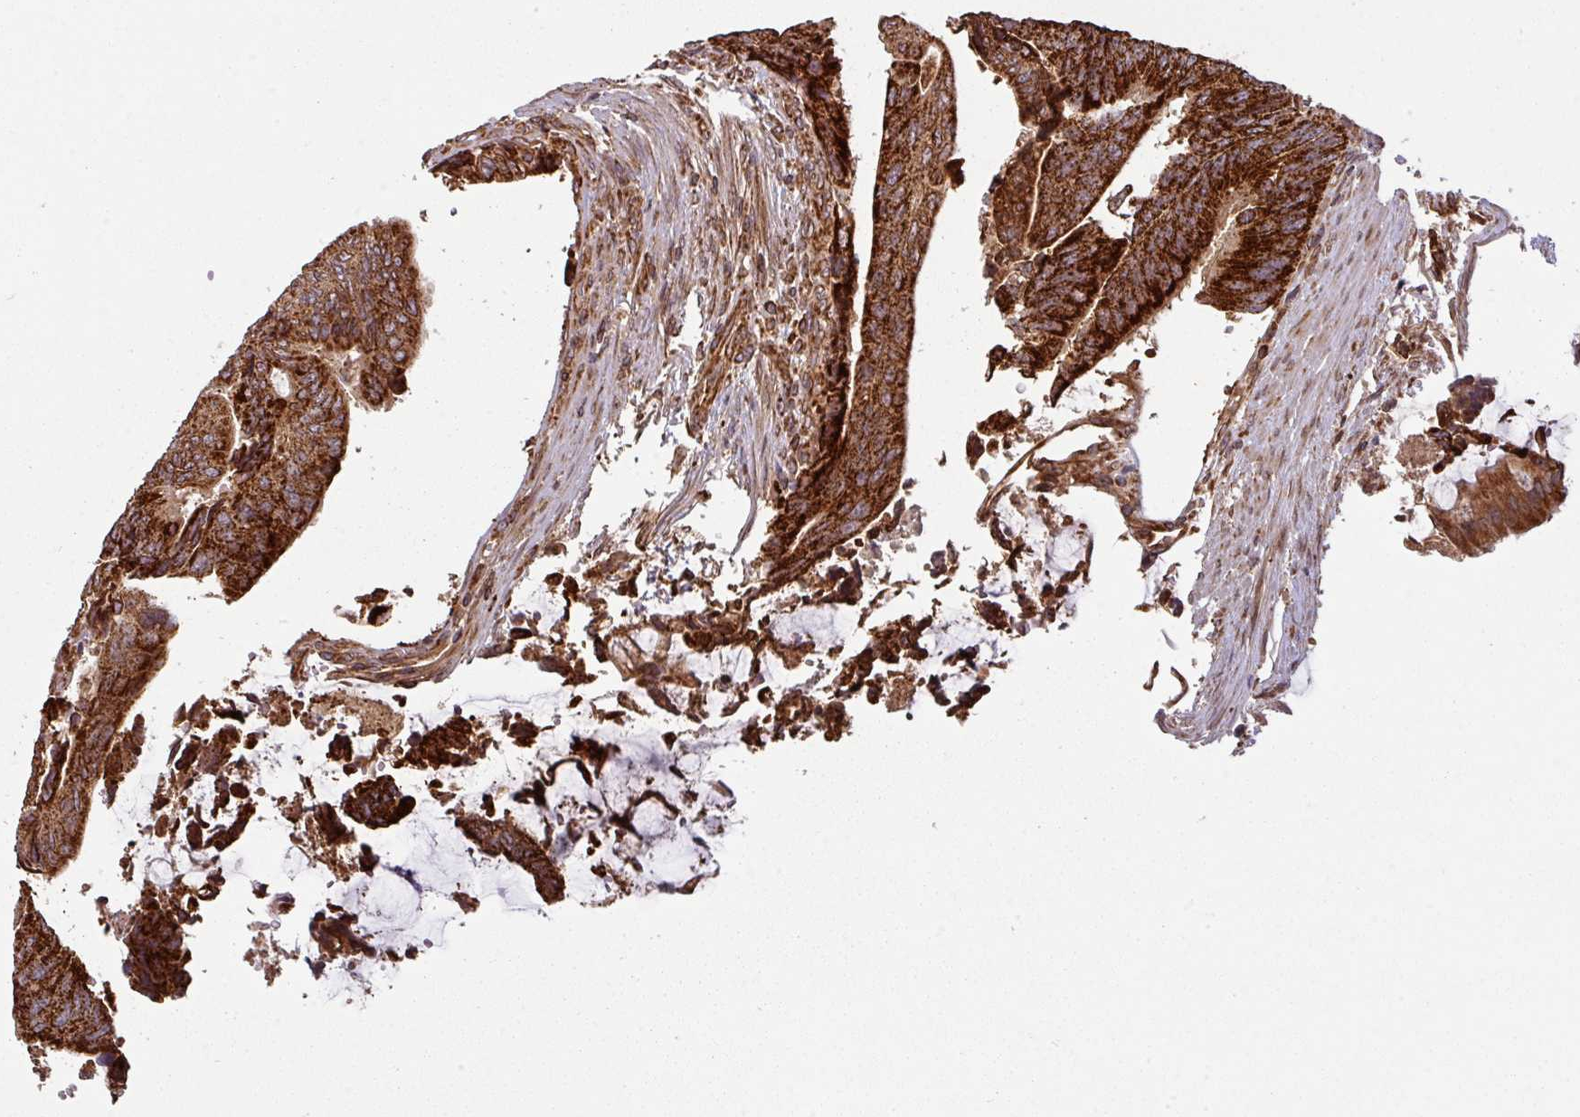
{"staining": {"intensity": "strong", "quantity": ">75%", "location": "cytoplasmic/membranous"}, "tissue": "colorectal cancer", "cell_type": "Tumor cells", "image_type": "cancer", "snomed": [{"axis": "morphology", "description": "Adenocarcinoma, NOS"}, {"axis": "topography", "description": "Colon"}], "caption": "High-power microscopy captured an immunohistochemistry histopathology image of colorectal cancer, revealing strong cytoplasmic/membranous positivity in about >75% of tumor cells.", "gene": "TRAP1", "patient": {"sex": "male", "age": 87}}